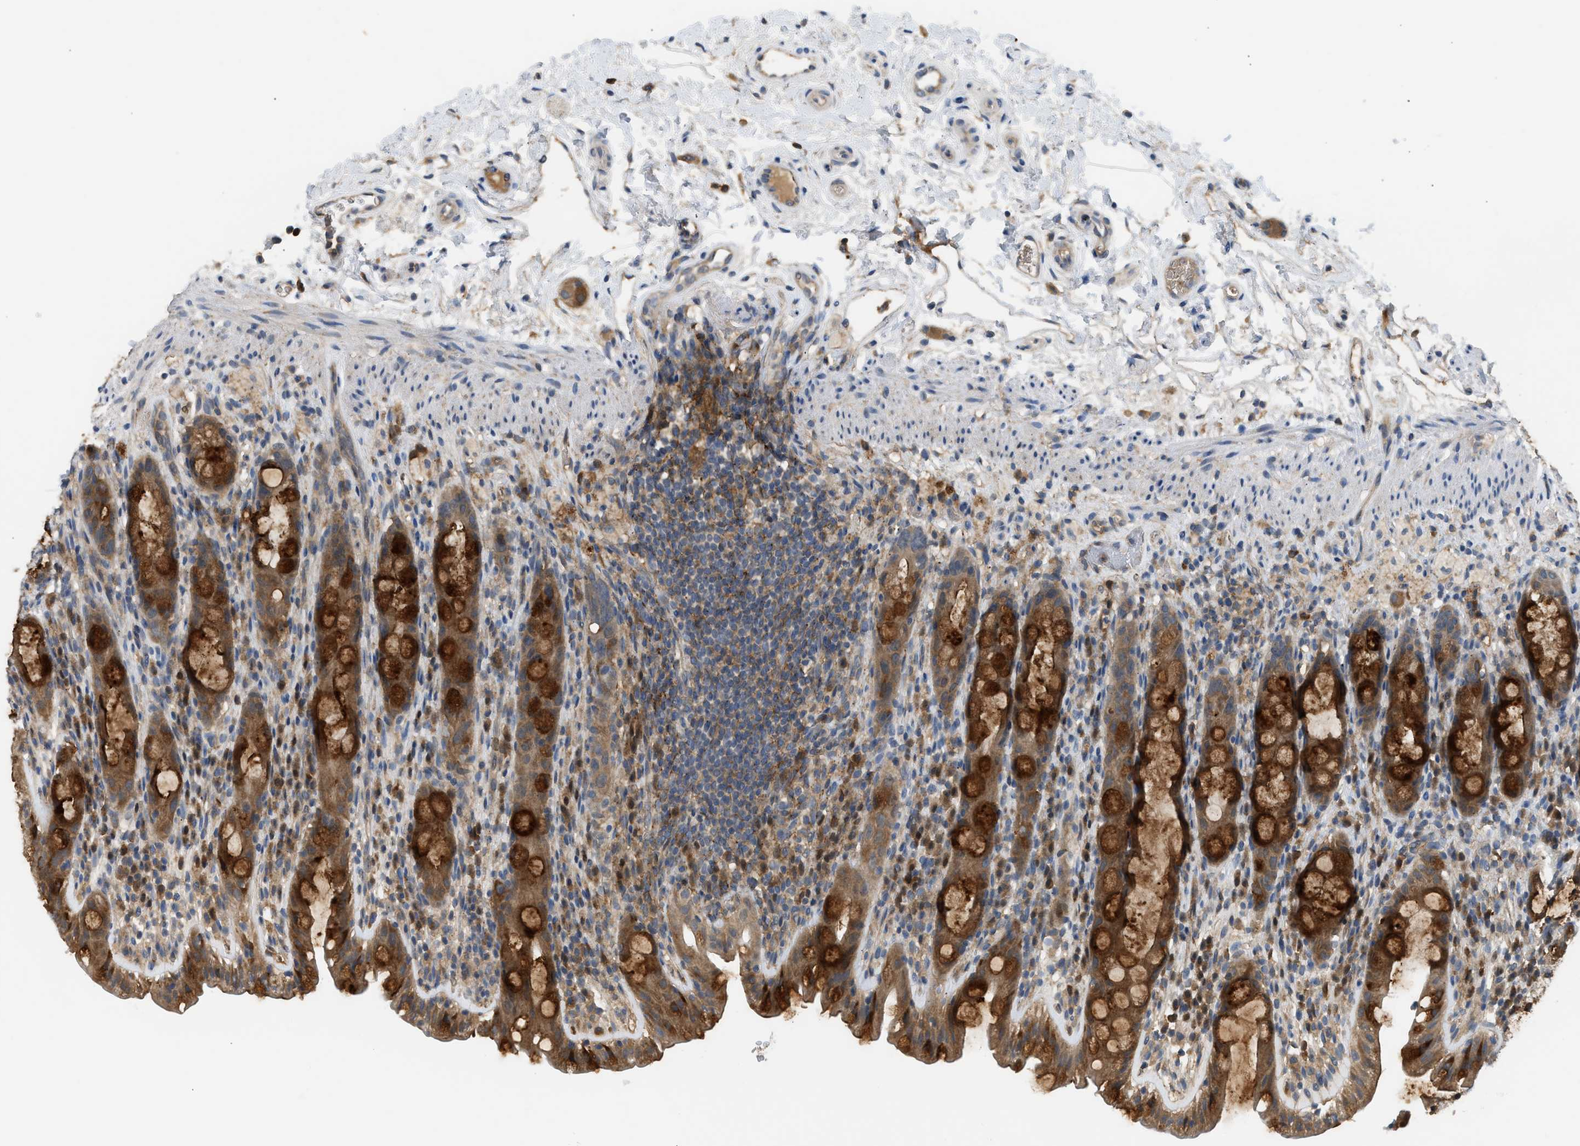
{"staining": {"intensity": "strong", "quantity": ">75%", "location": "cytoplasmic/membranous"}, "tissue": "rectum", "cell_type": "Glandular cells", "image_type": "normal", "snomed": [{"axis": "morphology", "description": "Normal tissue, NOS"}, {"axis": "topography", "description": "Rectum"}], "caption": "A brown stain shows strong cytoplasmic/membranous positivity of a protein in glandular cells of benign rectum. (DAB (3,3'-diaminobenzidine) IHC with brightfield microscopy, high magnification).", "gene": "RHBDF2", "patient": {"sex": "male", "age": 44}}